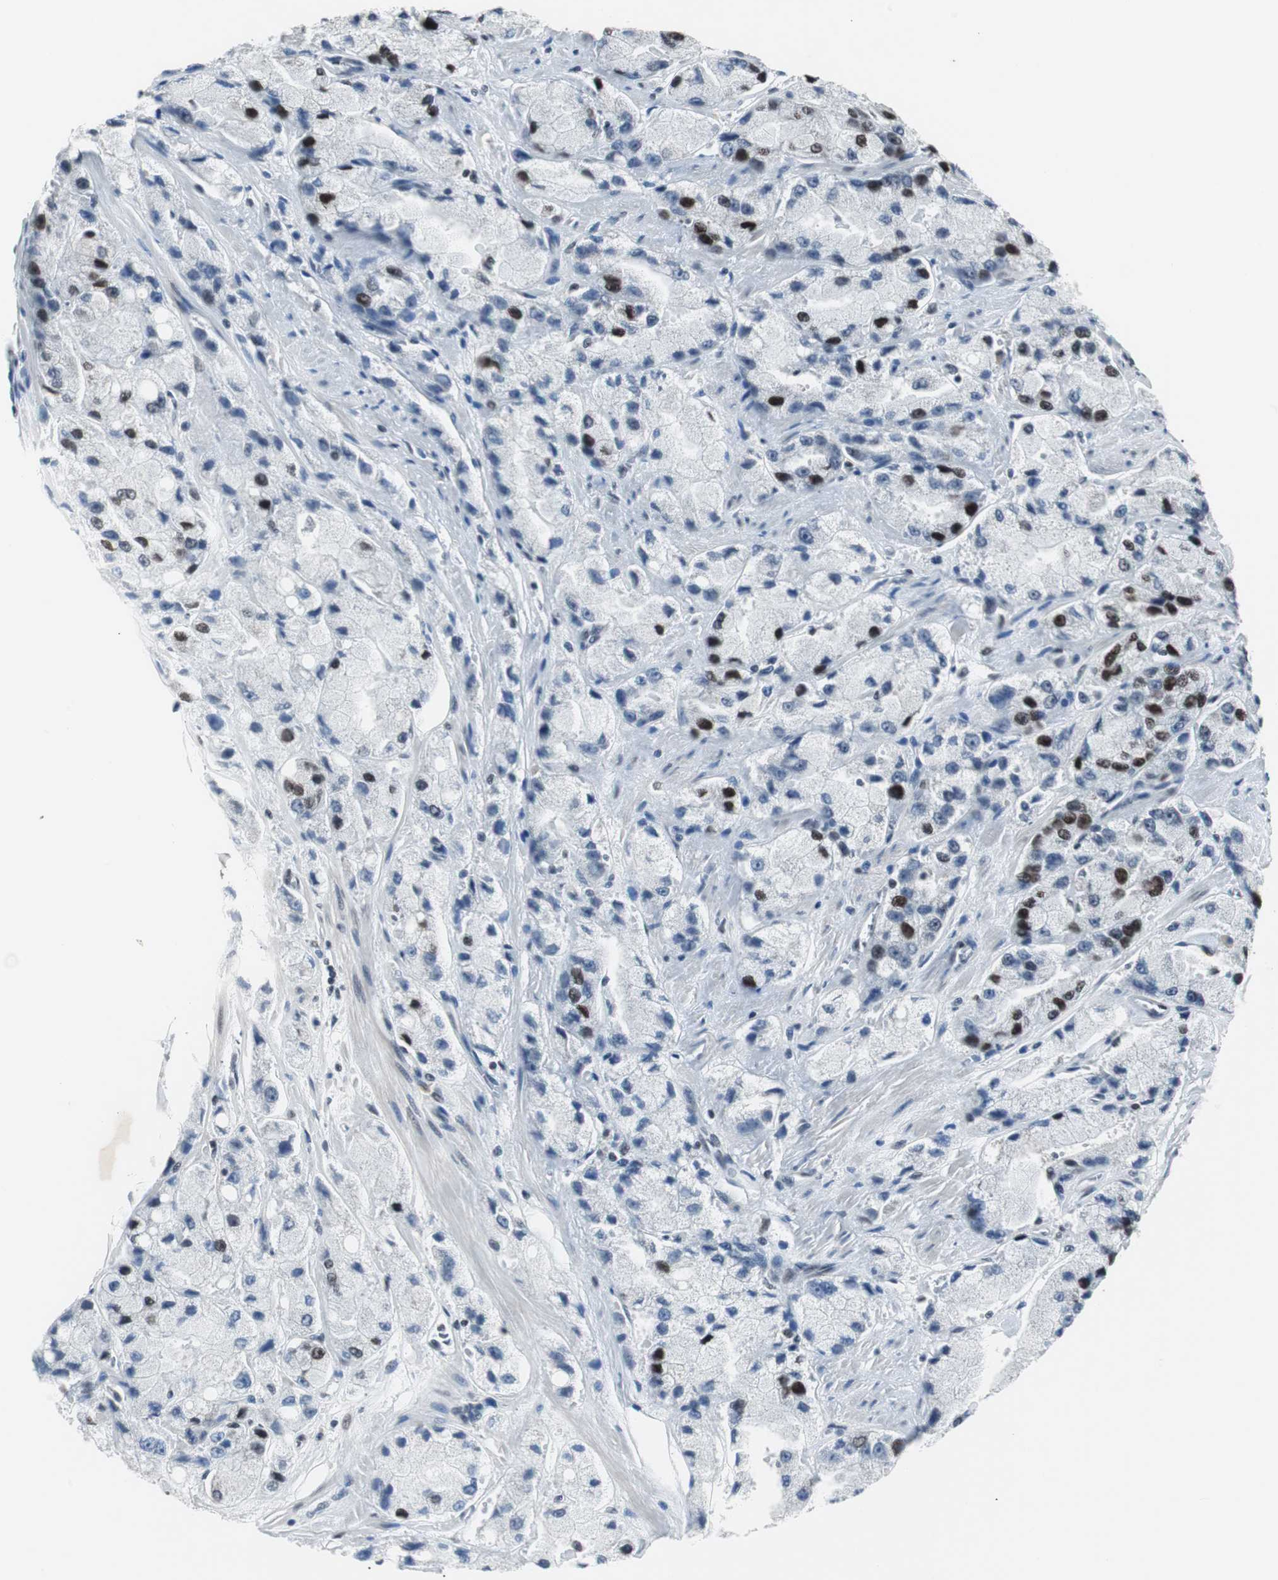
{"staining": {"intensity": "strong", "quantity": "25%-75%", "location": "nuclear"}, "tissue": "prostate cancer", "cell_type": "Tumor cells", "image_type": "cancer", "snomed": [{"axis": "morphology", "description": "Adenocarcinoma, High grade"}, {"axis": "topography", "description": "Prostate"}], "caption": "About 25%-75% of tumor cells in human adenocarcinoma (high-grade) (prostate) reveal strong nuclear protein expression as visualized by brown immunohistochemical staining.", "gene": "XRCC1", "patient": {"sex": "male", "age": 58}}